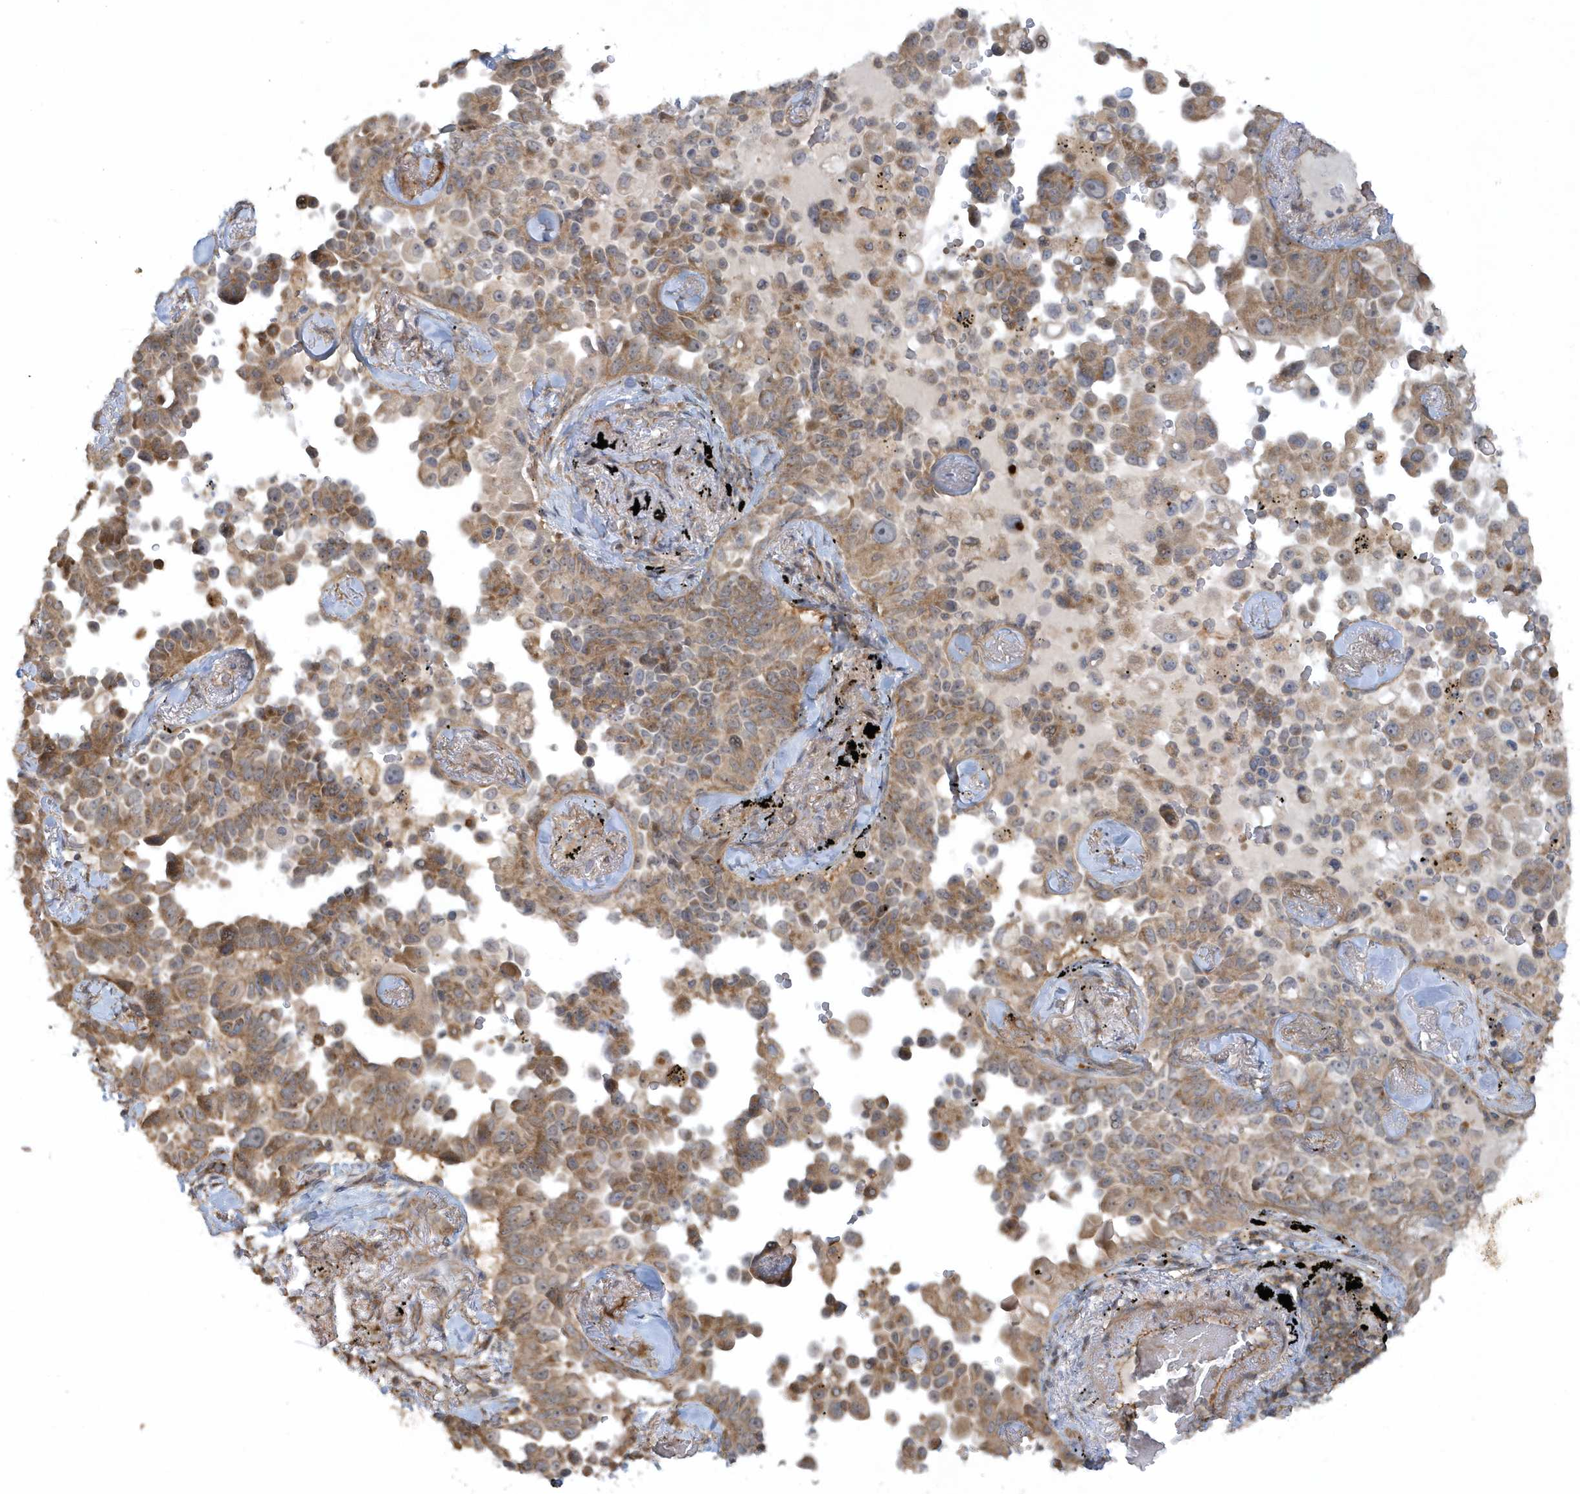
{"staining": {"intensity": "moderate", "quantity": "25%-75%", "location": "cytoplasmic/membranous"}, "tissue": "lung cancer", "cell_type": "Tumor cells", "image_type": "cancer", "snomed": [{"axis": "morphology", "description": "Adenocarcinoma, NOS"}, {"axis": "topography", "description": "Lung"}], "caption": "Tumor cells reveal medium levels of moderate cytoplasmic/membranous staining in about 25%-75% of cells in lung cancer.", "gene": "THG1L", "patient": {"sex": "female", "age": 67}}